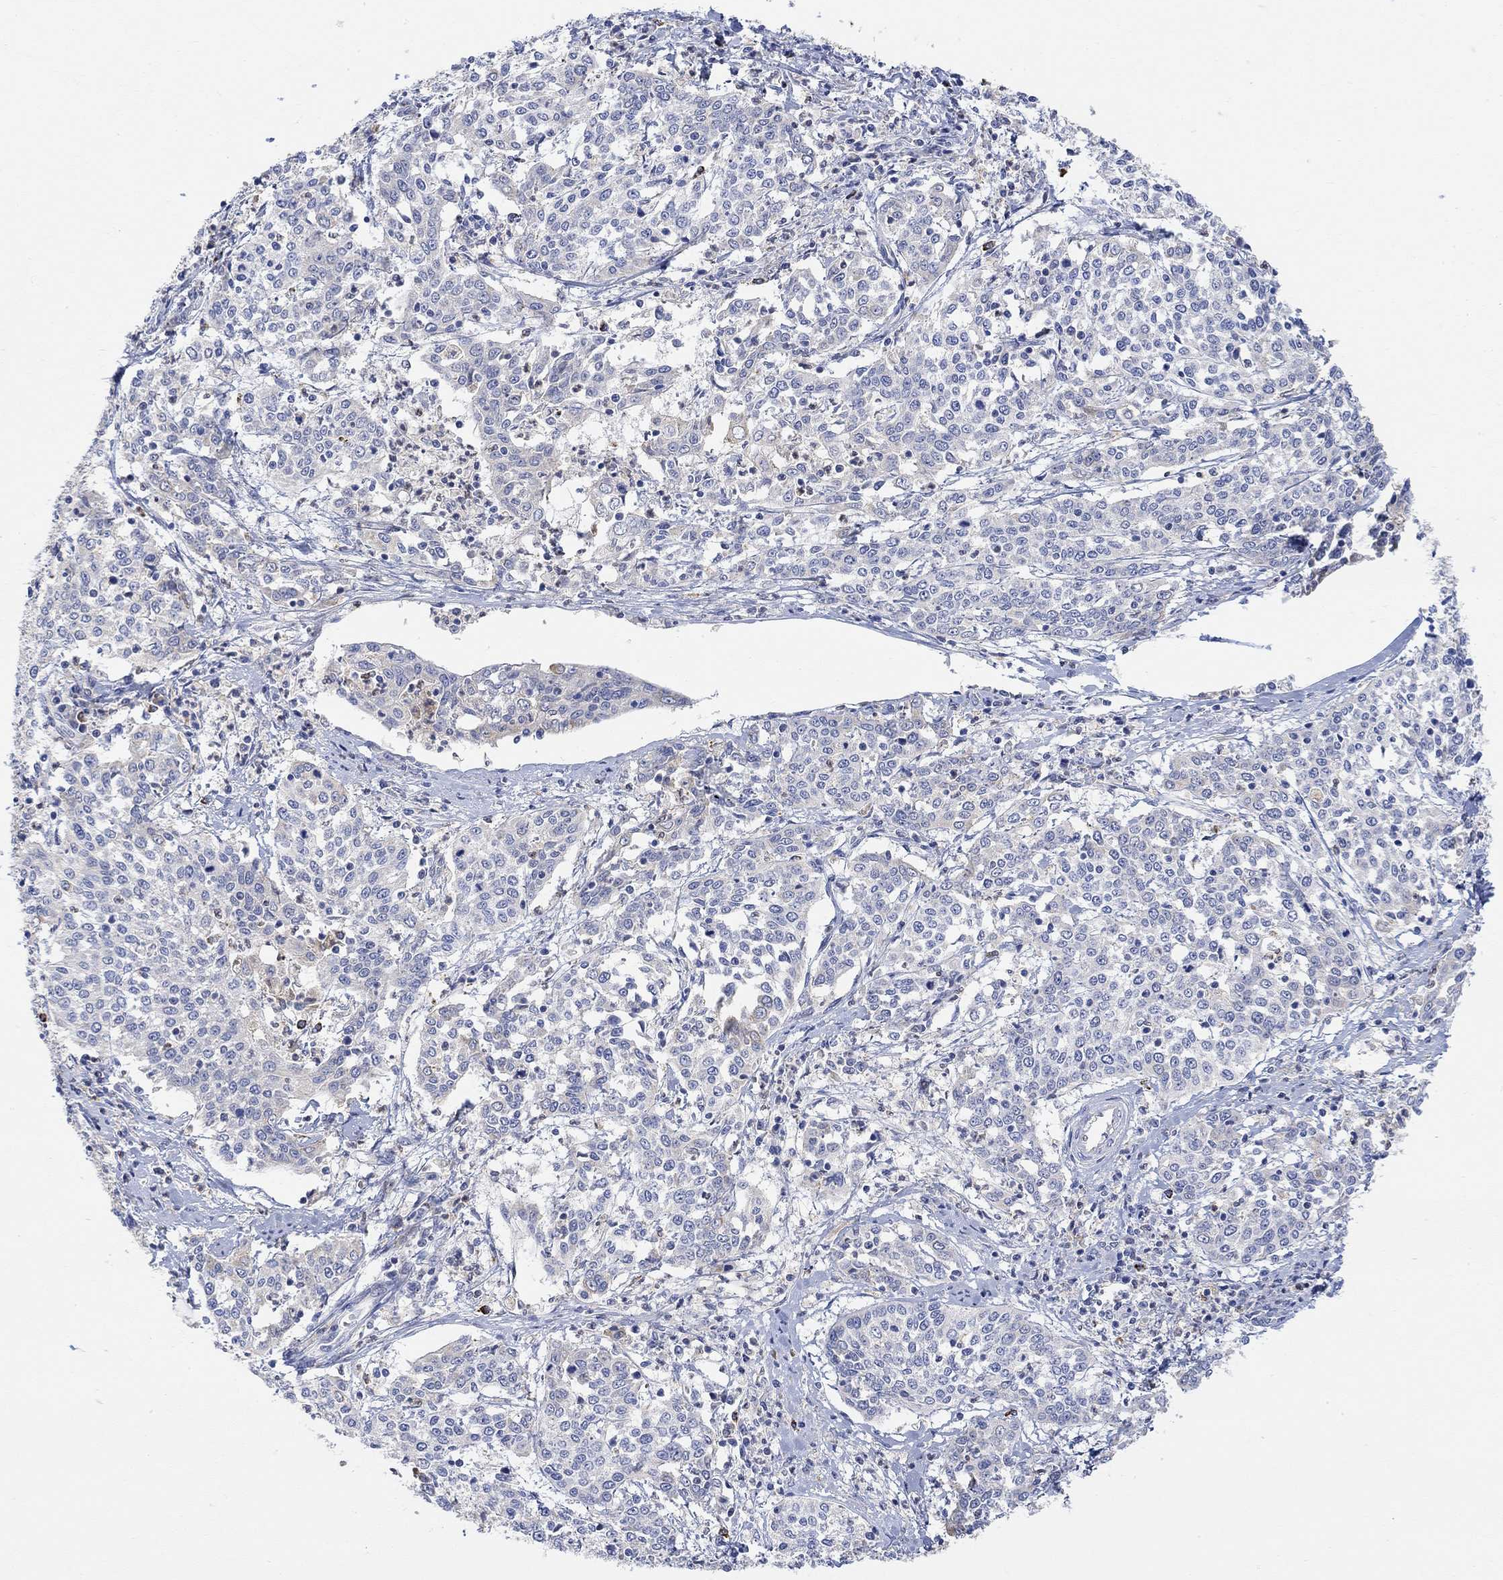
{"staining": {"intensity": "negative", "quantity": "none", "location": "none"}, "tissue": "cervical cancer", "cell_type": "Tumor cells", "image_type": "cancer", "snomed": [{"axis": "morphology", "description": "Squamous cell carcinoma, NOS"}, {"axis": "topography", "description": "Cervix"}], "caption": "Human cervical squamous cell carcinoma stained for a protein using immunohistochemistry (IHC) exhibits no positivity in tumor cells.", "gene": "ACSL1", "patient": {"sex": "female", "age": 41}}